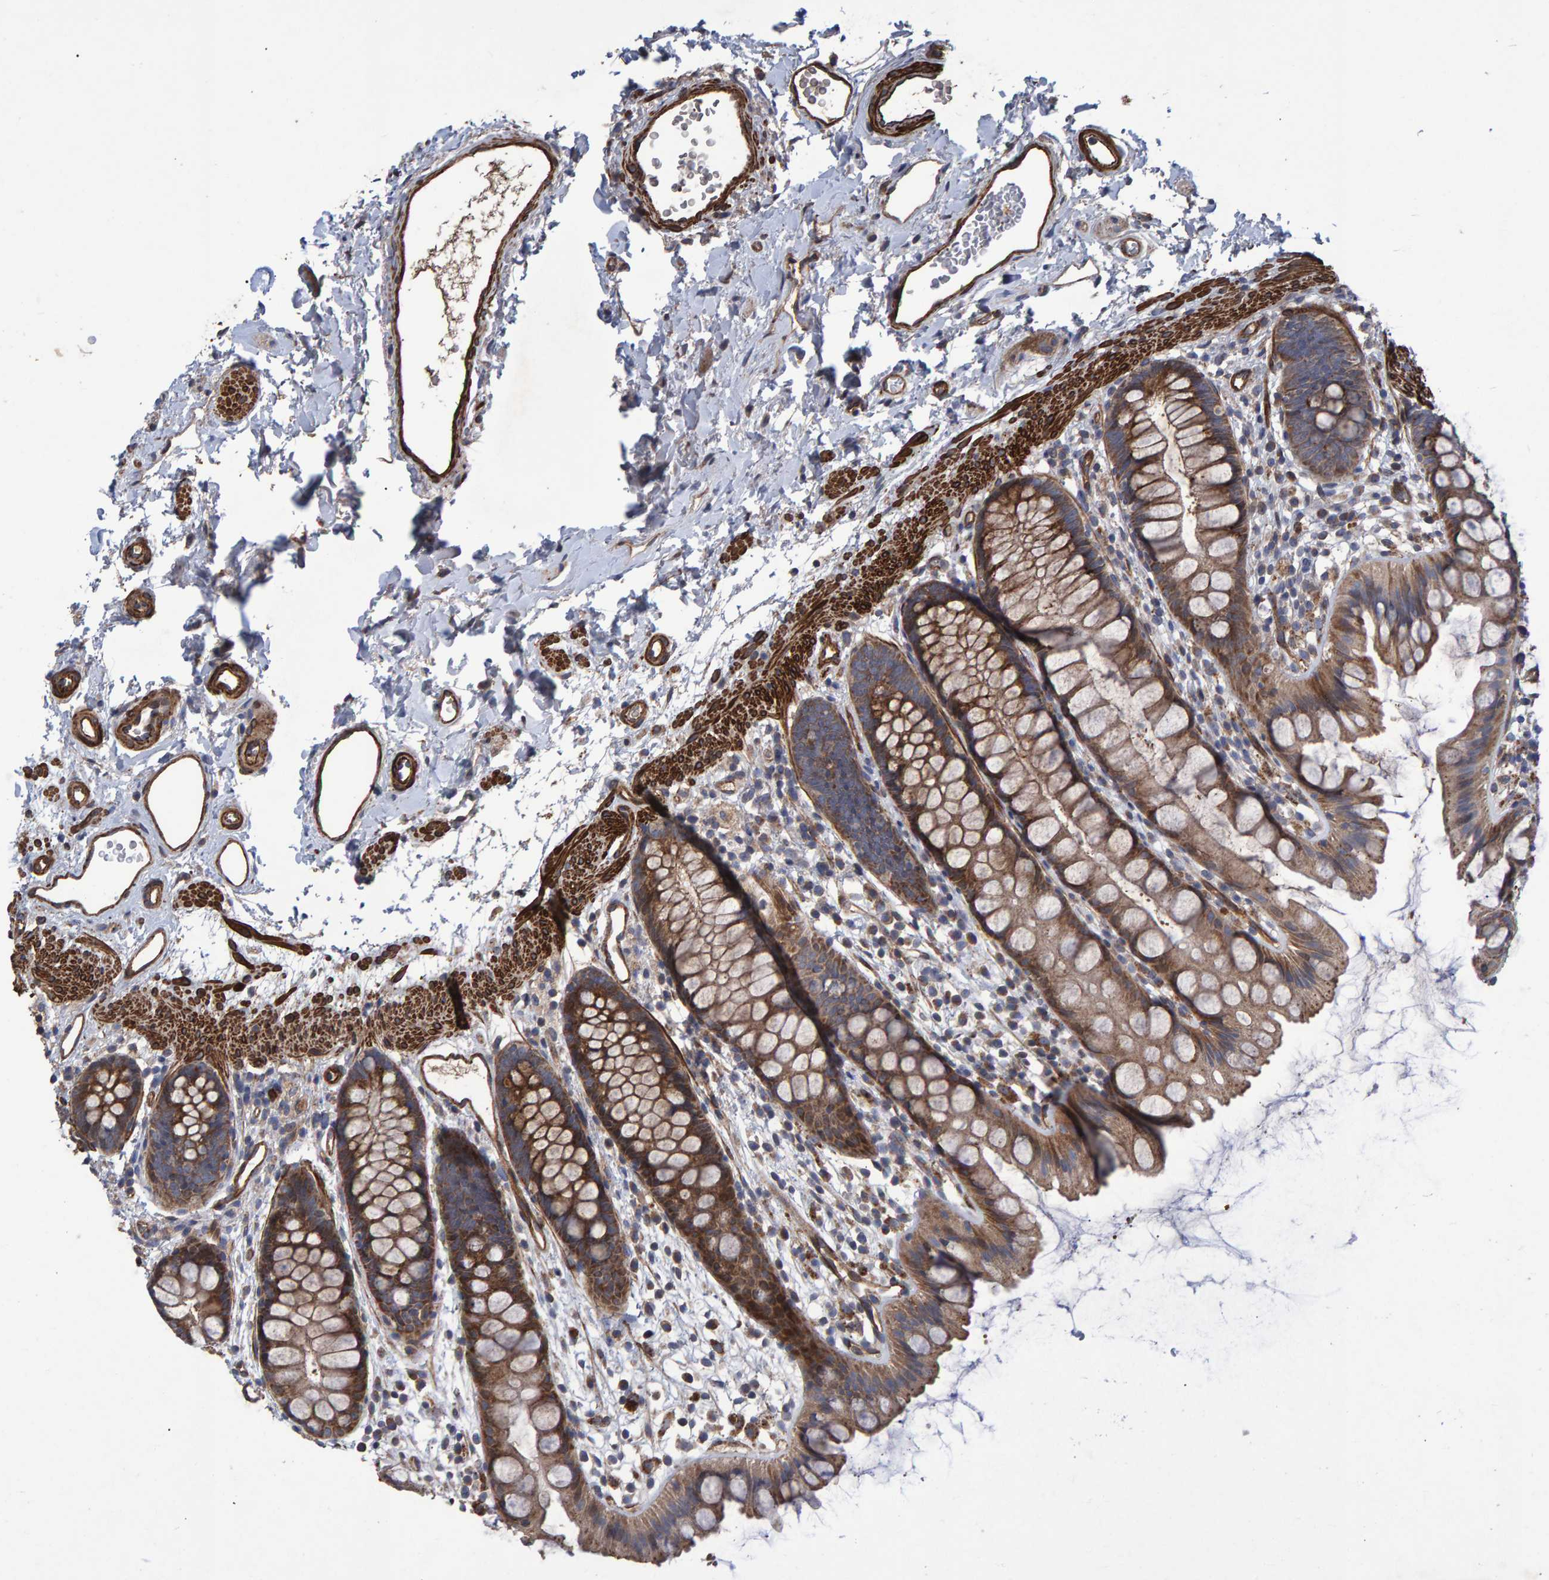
{"staining": {"intensity": "moderate", "quantity": ">75%", "location": "cytoplasmic/membranous"}, "tissue": "rectum", "cell_type": "Glandular cells", "image_type": "normal", "snomed": [{"axis": "morphology", "description": "Normal tissue, NOS"}, {"axis": "topography", "description": "Rectum"}], "caption": "Moderate cytoplasmic/membranous expression for a protein is identified in about >75% of glandular cells of unremarkable rectum using immunohistochemistry (IHC).", "gene": "SLIT2", "patient": {"sex": "female", "age": 65}}